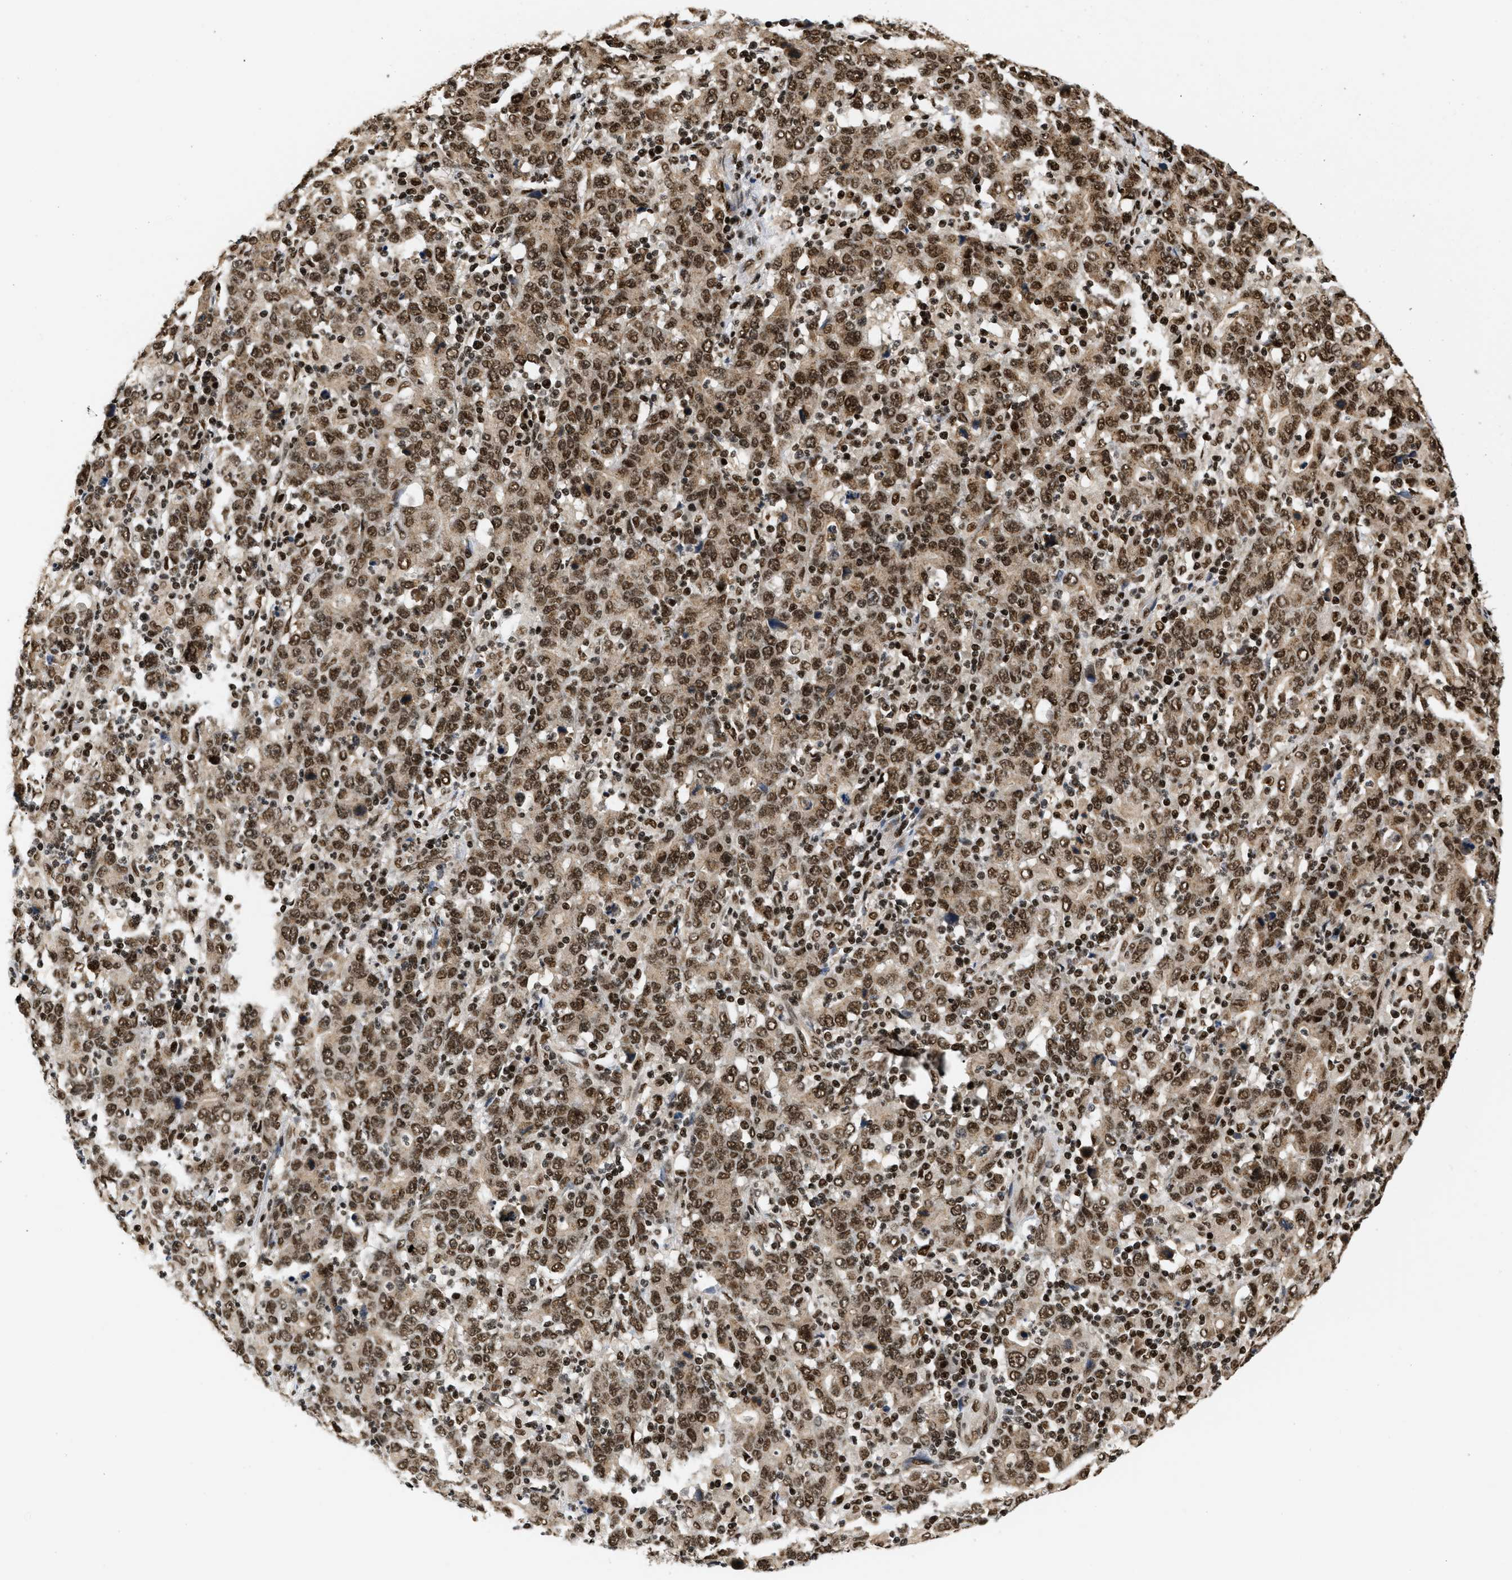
{"staining": {"intensity": "strong", "quantity": ">75%", "location": "nuclear"}, "tissue": "stomach cancer", "cell_type": "Tumor cells", "image_type": "cancer", "snomed": [{"axis": "morphology", "description": "Adenocarcinoma, NOS"}, {"axis": "topography", "description": "Stomach, upper"}], "caption": "Stomach adenocarcinoma stained with a protein marker displays strong staining in tumor cells.", "gene": "RBM5", "patient": {"sex": "male", "age": 69}}